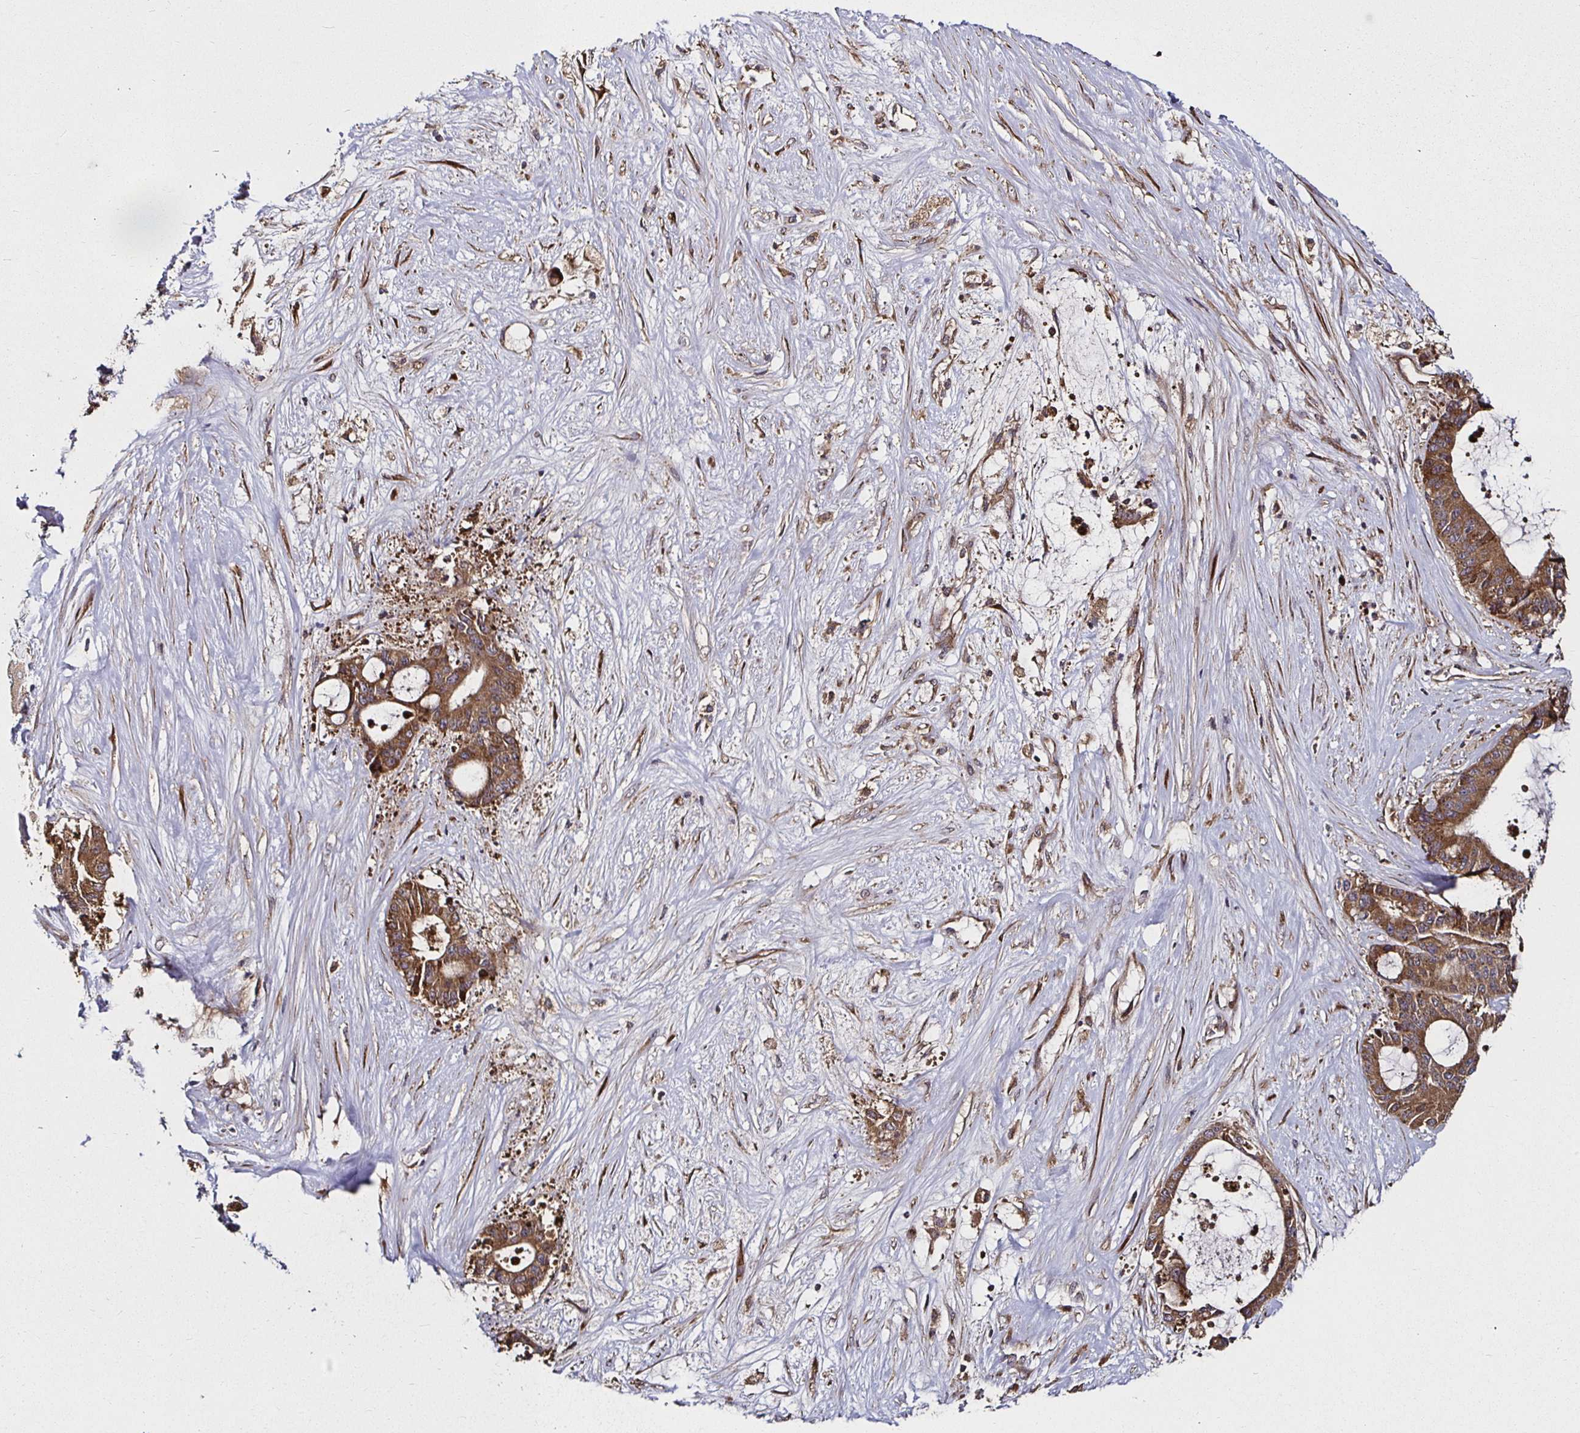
{"staining": {"intensity": "moderate", "quantity": ">75%", "location": "cytoplasmic/membranous"}, "tissue": "liver cancer", "cell_type": "Tumor cells", "image_type": "cancer", "snomed": [{"axis": "morphology", "description": "Normal tissue, NOS"}, {"axis": "morphology", "description": "Cholangiocarcinoma"}, {"axis": "topography", "description": "Liver"}, {"axis": "topography", "description": "Peripheral nerve tissue"}], "caption": "Immunohistochemistry (IHC) (DAB (3,3'-diaminobenzidine)) staining of cholangiocarcinoma (liver) reveals moderate cytoplasmic/membranous protein staining in approximately >75% of tumor cells. The staining is performed using DAB brown chromogen to label protein expression. The nuclei are counter-stained blue using hematoxylin.", "gene": "MLST8", "patient": {"sex": "female", "age": 73}}